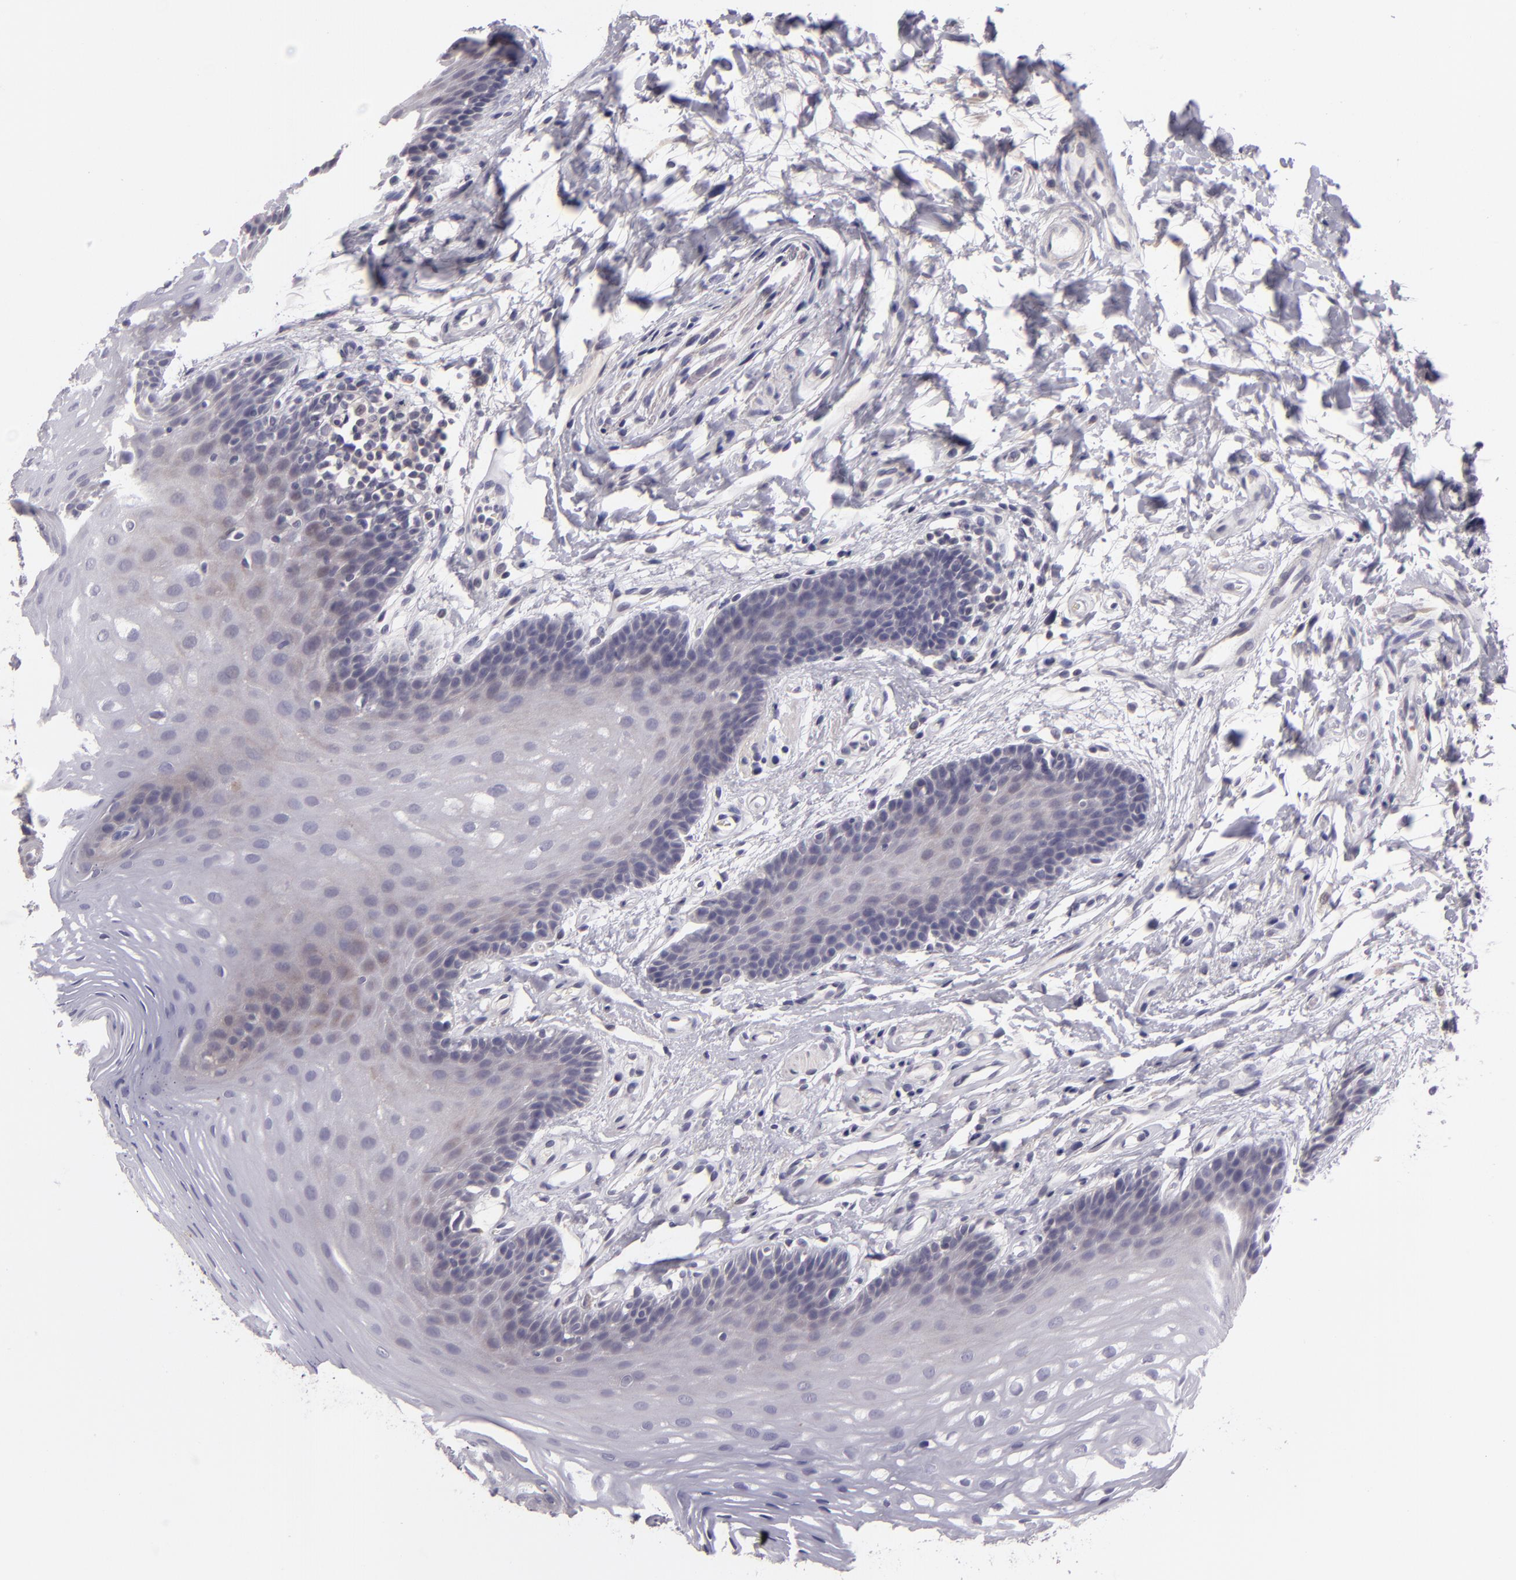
{"staining": {"intensity": "negative", "quantity": "none", "location": "none"}, "tissue": "oral mucosa", "cell_type": "Squamous epithelial cells", "image_type": "normal", "snomed": [{"axis": "morphology", "description": "Normal tissue, NOS"}, {"axis": "topography", "description": "Oral tissue"}], "caption": "A micrograph of human oral mucosa is negative for staining in squamous epithelial cells. Brightfield microscopy of IHC stained with DAB (3,3'-diaminobenzidine) (brown) and hematoxylin (blue), captured at high magnification.", "gene": "EGFL6", "patient": {"sex": "male", "age": 62}}